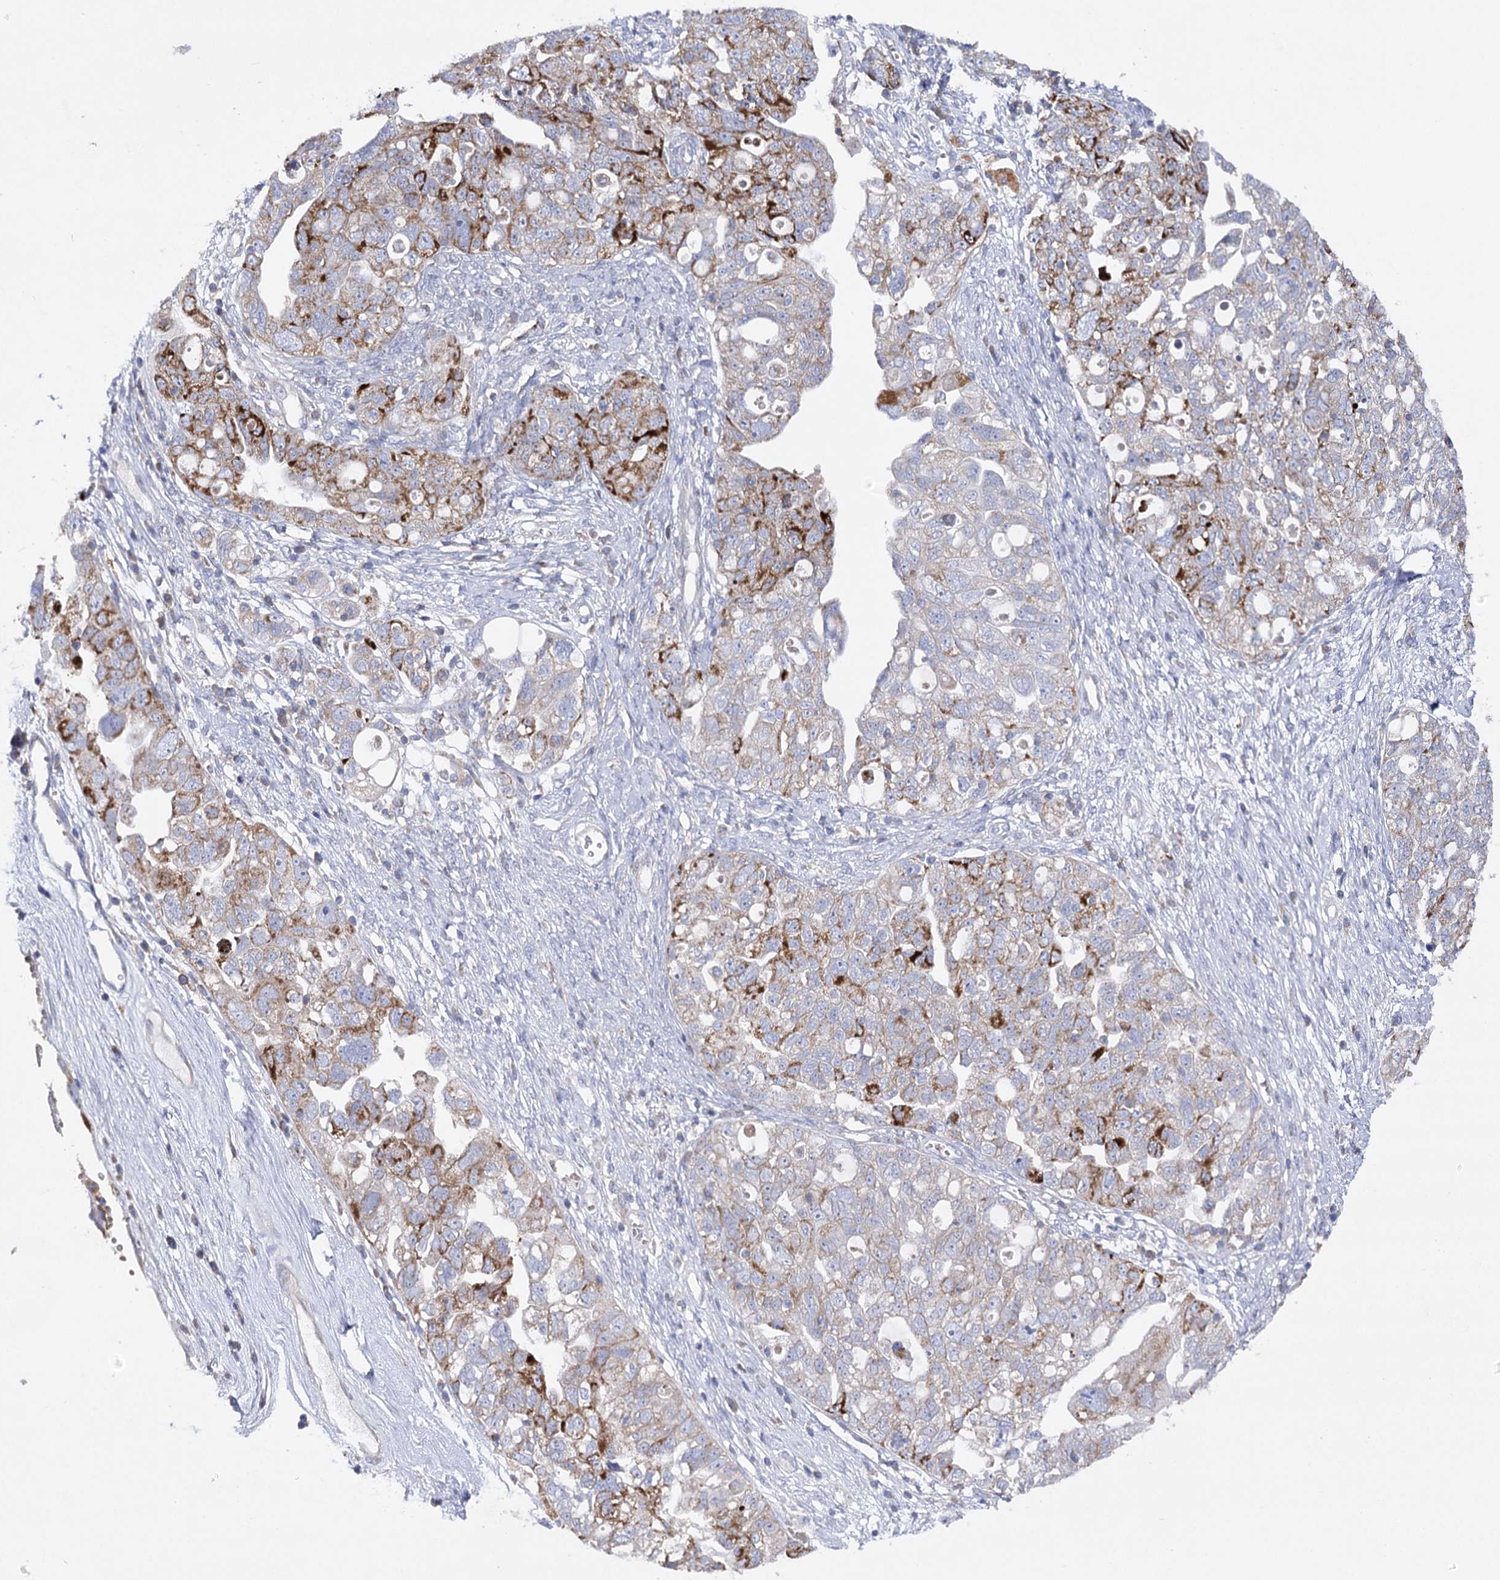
{"staining": {"intensity": "moderate", "quantity": ">75%", "location": "cytoplasmic/membranous"}, "tissue": "ovarian cancer", "cell_type": "Tumor cells", "image_type": "cancer", "snomed": [{"axis": "morphology", "description": "Carcinoma, NOS"}, {"axis": "morphology", "description": "Cystadenocarcinoma, serous, NOS"}, {"axis": "topography", "description": "Ovary"}], "caption": "This is a histology image of immunohistochemistry (IHC) staining of ovarian cancer, which shows moderate staining in the cytoplasmic/membranous of tumor cells.", "gene": "COX15", "patient": {"sex": "female", "age": 69}}